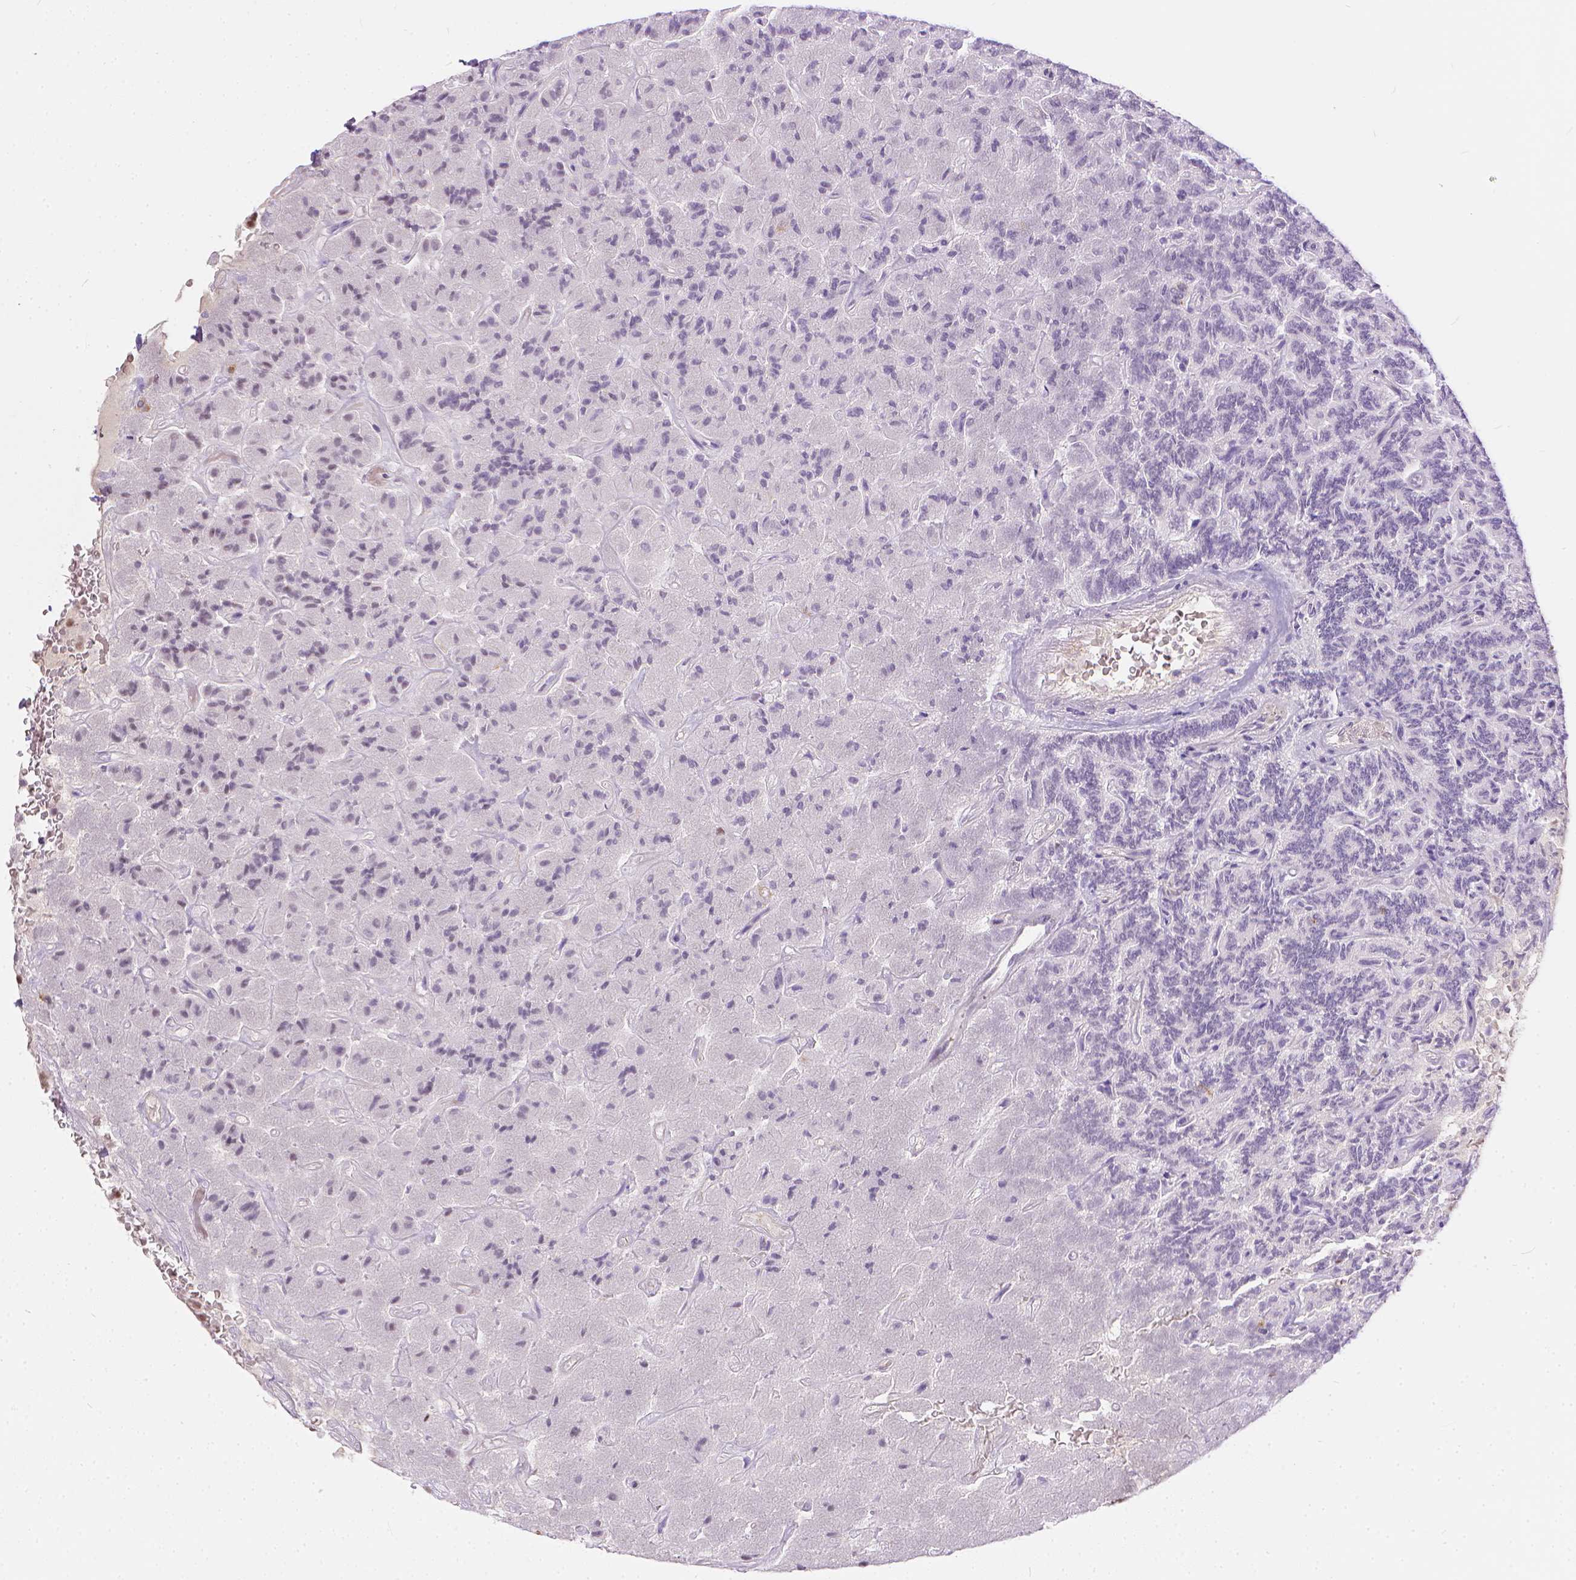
{"staining": {"intensity": "moderate", "quantity": "<25%", "location": "nuclear"}, "tissue": "carcinoid", "cell_type": "Tumor cells", "image_type": "cancer", "snomed": [{"axis": "morphology", "description": "Carcinoid, malignant, NOS"}, {"axis": "topography", "description": "Pancreas"}], "caption": "IHC of human carcinoid (malignant) exhibits low levels of moderate nuclear expression in about <25% of tumor cells. The staining was performed using DAB (3,3'-diaminobenzidine), with brown indicating positive protein expression. Nuclei are stained blue with hematoxylin.", "gene": "ERCC1", "patient": {"sex": "male", "age": 36}}